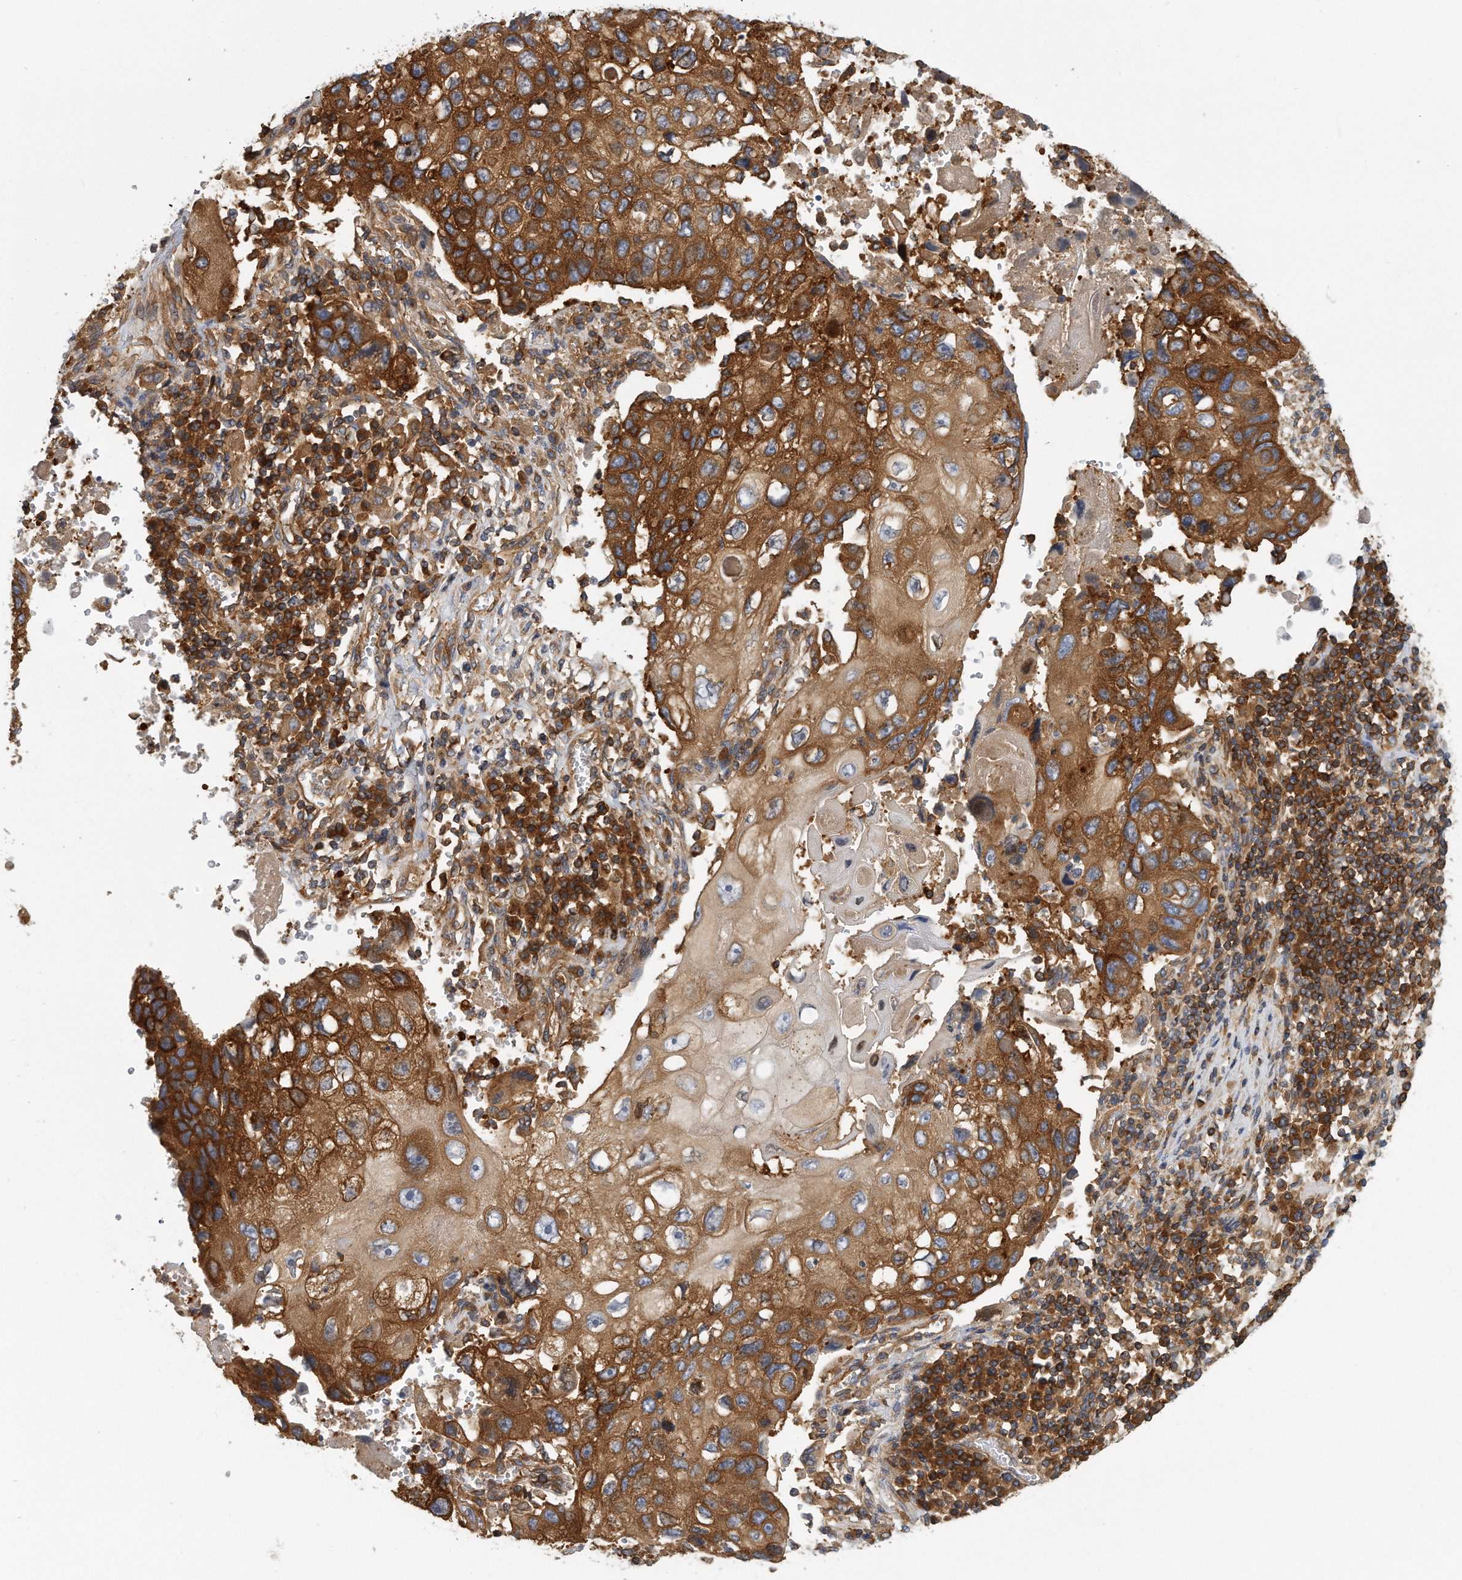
{"staining": {"intensity": "strong", "quantity": ">75%", "location": "cytoplasmic/membranous"}, "tissue": "lung cancer", "cell_type": "Tumor cells", "image_type": "cancer", "snomed": [{"axis": "morphology", "description": "Squamous cell carcinoma, NOS"}, {"axis": "topography", "description": "Lung"}], "caption": "Tumor cells demonstrate high levels of strong cytoplasmic/membranous staining in approximately >75% of cells in human lung cancer. (DAB (3,3'-diaminobenzidine) IHC, brown staining for protein, blue staining for nuclei).", "gene": "EIF3I", "patient": {"sex": "male", "age": 61}}